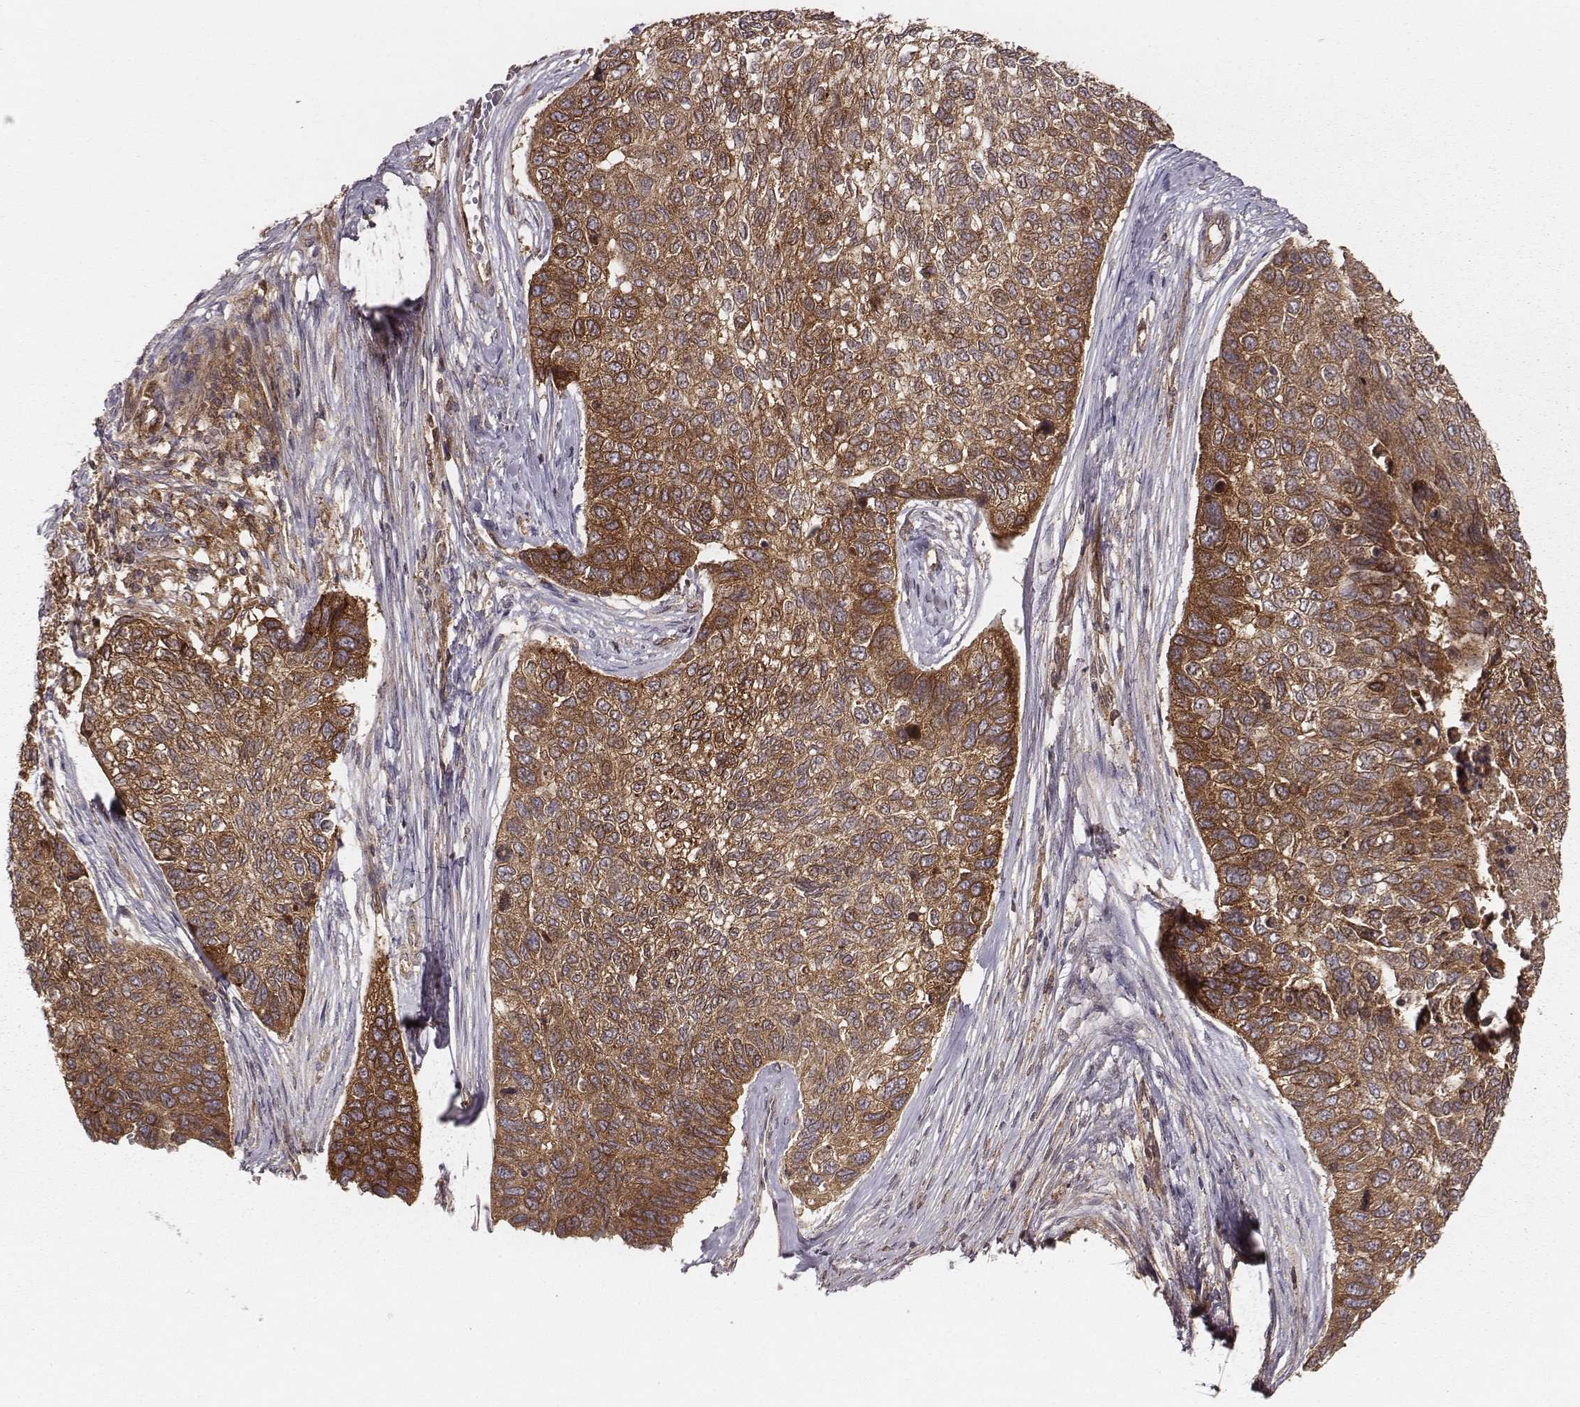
{"staining": {"intensity": "strong", "quantity": ">75%", "location": "cytoplasmic/membranous"}, "tissue": "lung cancer", "cell_type": "Tumor cells", "image_type": "cancer", "snomed": [{"axis": "morphology", "description": "Squamous cell carcinoma, NOS"}, {"axis": "topography", "description": "Lung"}], "caption": "Strong cytoplasmic/membranous protein positivity is present in about >75% of tumor cells in lung cancer (squamous cell carcinoma). The protein of interest is shown in brown color, while the nuclei are stained blue.", "gene": "VPS26A", "patient": {"sex": "male", "age": 69}}